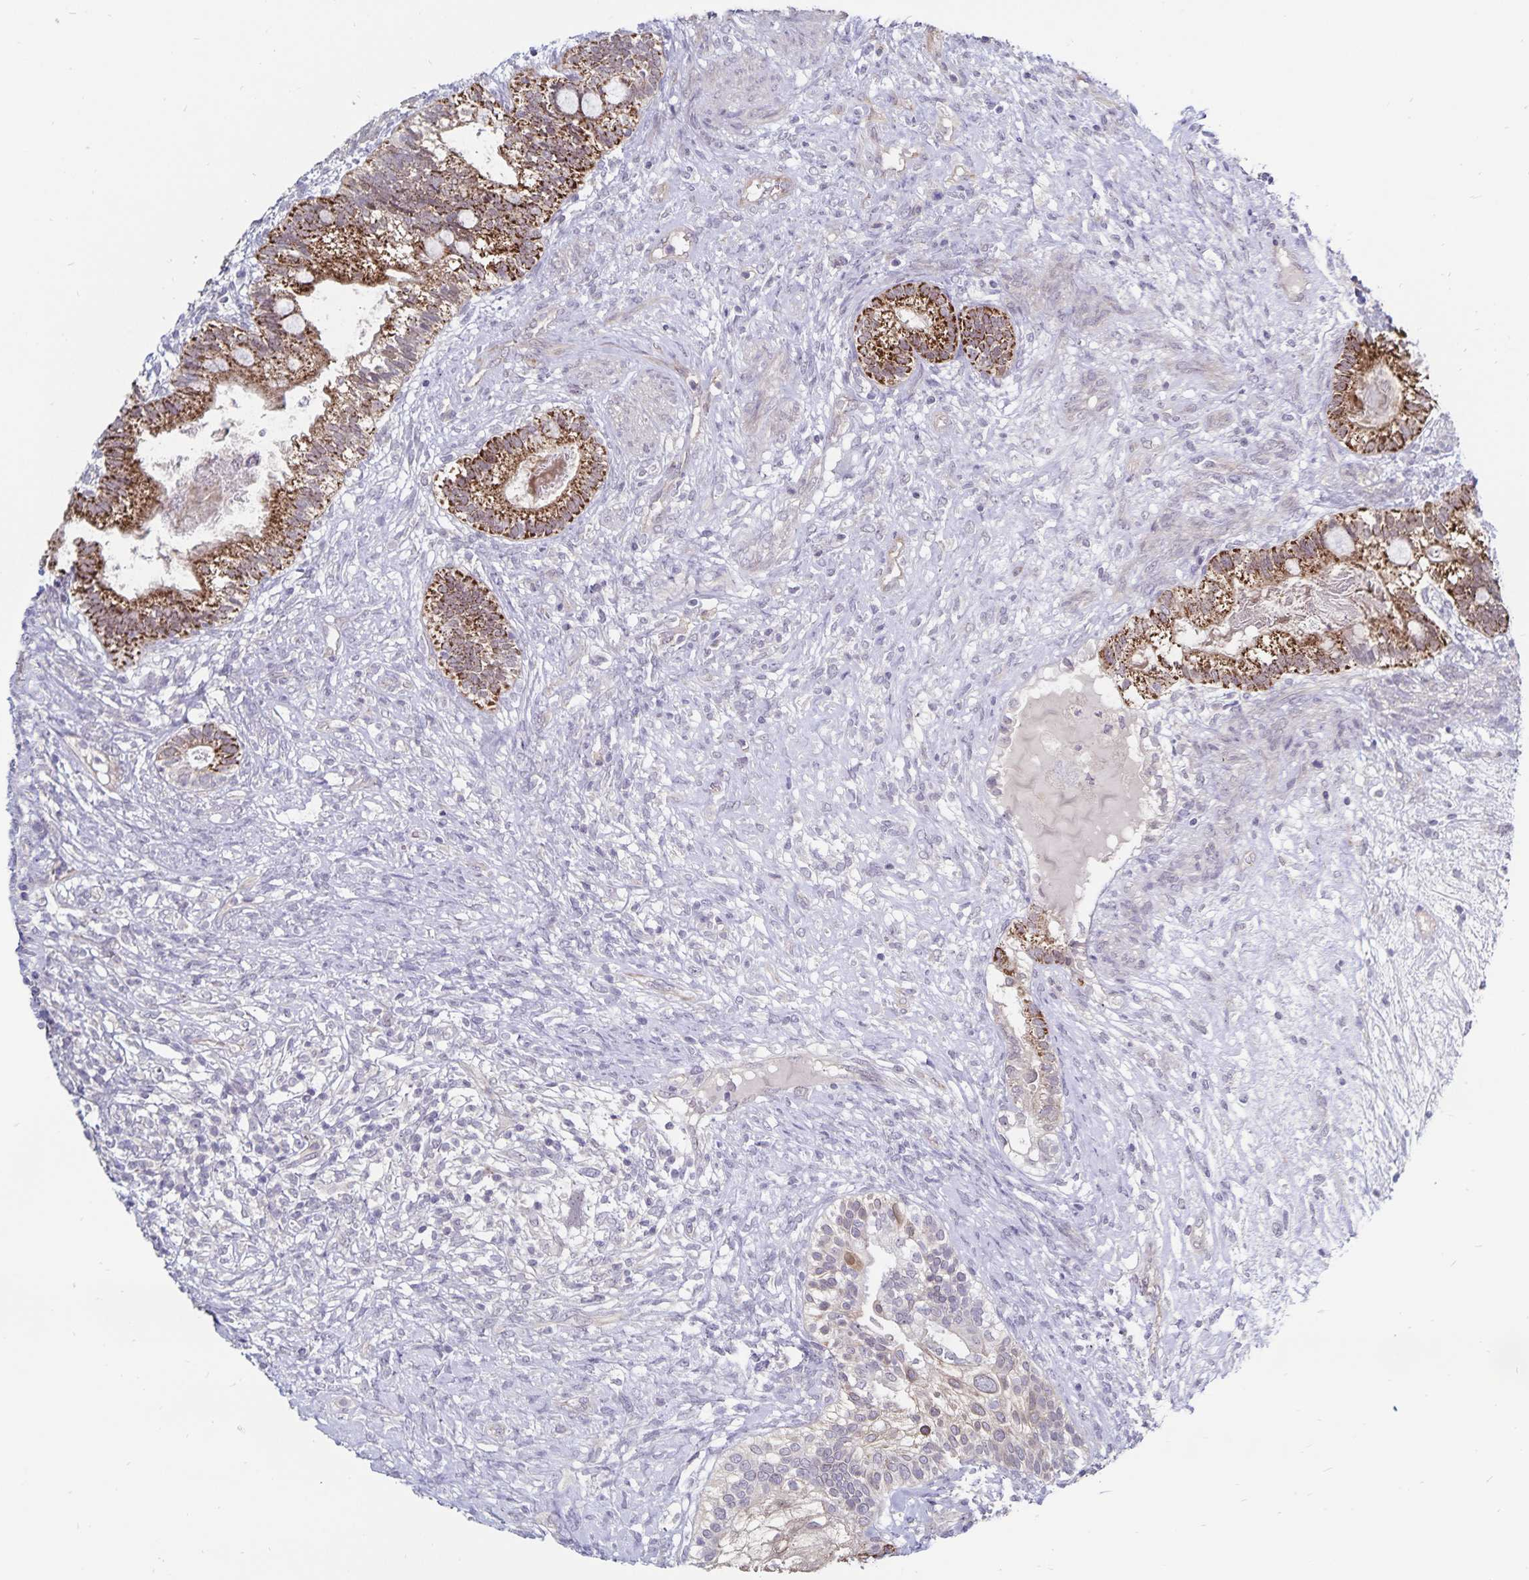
{"staining": {"intensity": "strong", "quantity": ">75%", "location": "cytoplasmic/membranous"}, "tissue": "testis cancer", "cell_type": "Tumor cells", "image_type": "cancer", "snomed": [{"axis": "morphology", "description": "Seminoma, NOS"}, {"axis": "morphology", "description": "Carcinoma, Embryonal, NOS"}, {"axis": "topography", "description": "Testis"}], "caption": "A brown stain shows strong cytoplasmic/membranous staining of a protein in human embryonal carcinoma (testis) tumor cells.", "gene": "CDKN2B", "patient": {"sex": "male", "age": 41}}